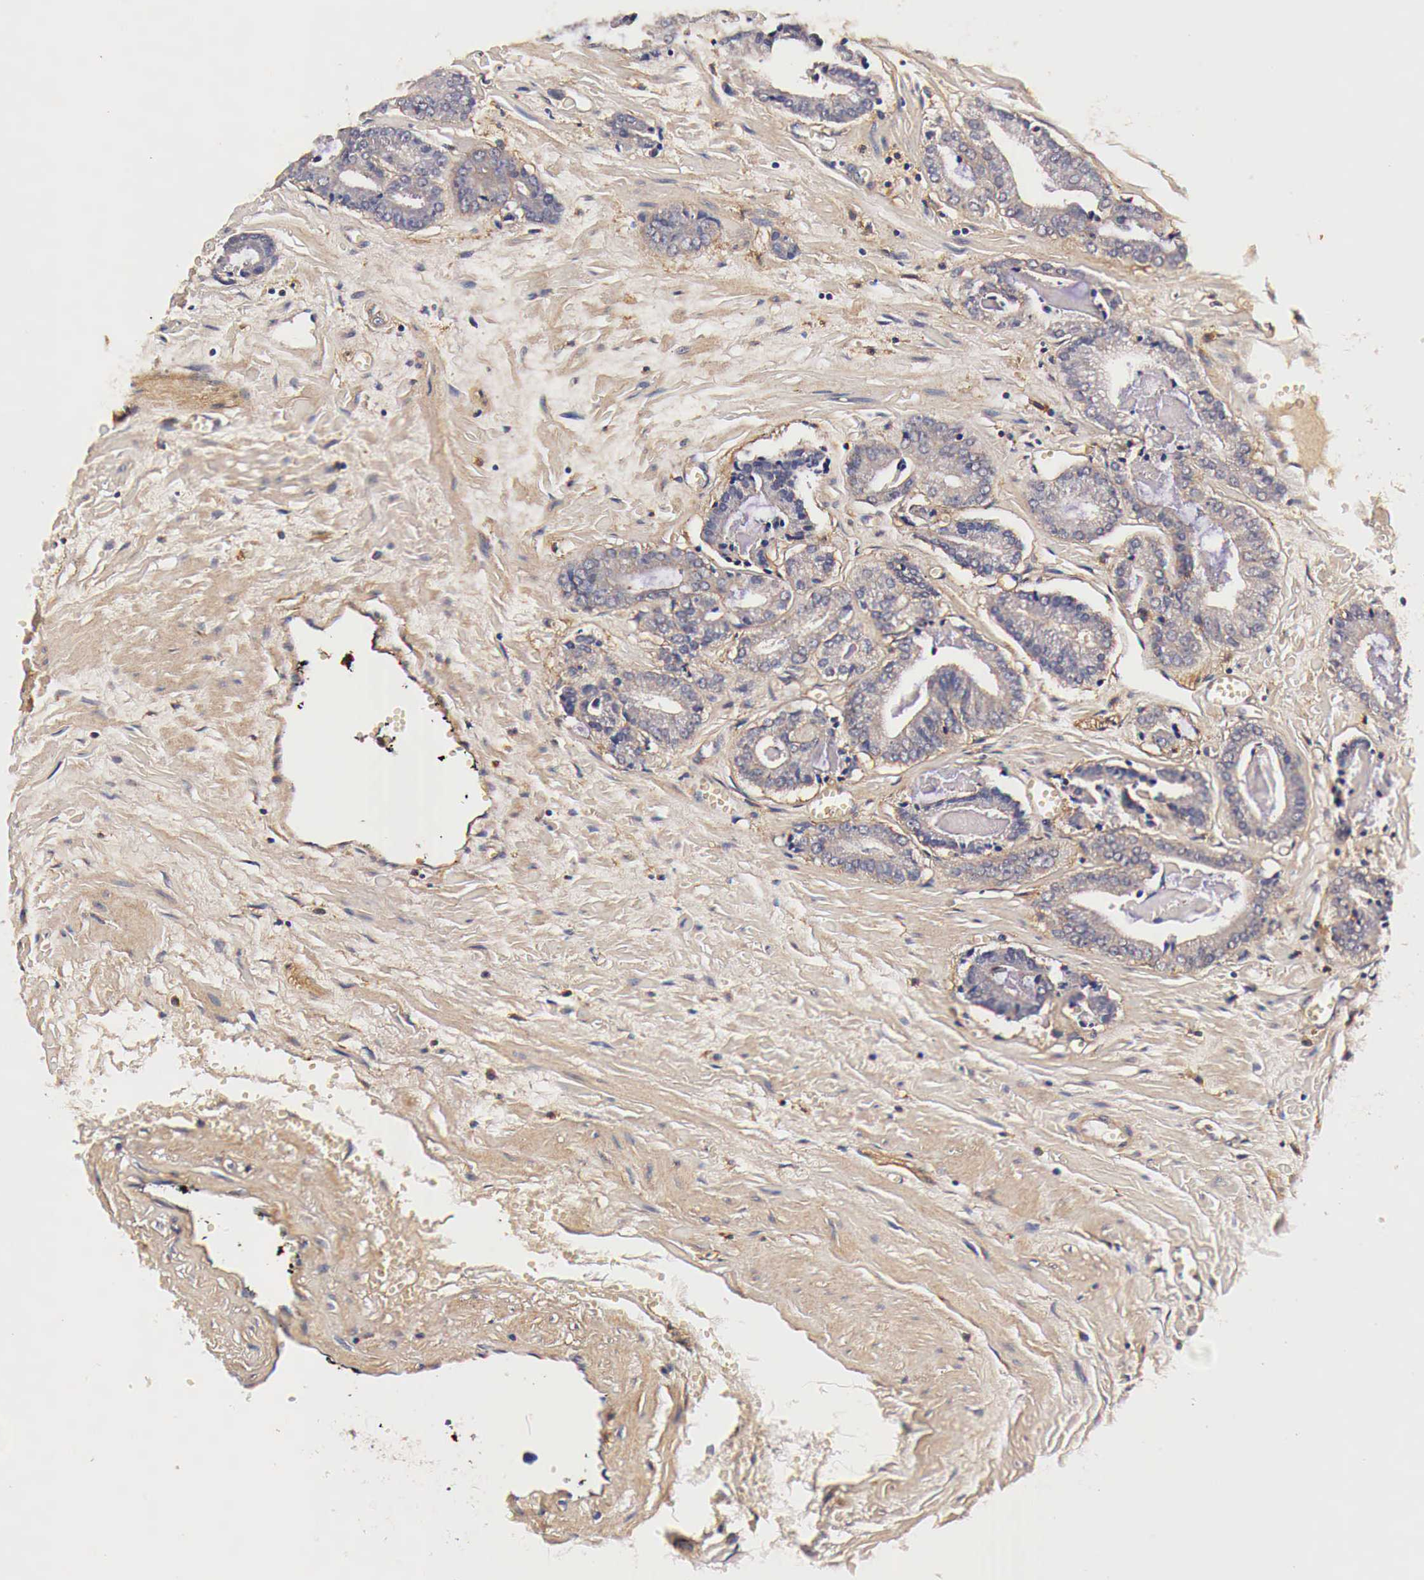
{"staining": {"intensity": "negative", "quantity": "none", "location": "none"}, "tissue": "prostate cancer", "cell_type": "Tumor cells", "image_type": "cancer", "snomed": [{"axis": "morphology", "description": "Adenocarcinoma, High grade"}, {"axis": "topography", "description": "Prostate"}], "caption": "High-grade adenocarcinoma (prostate) was stained to show a protein in brown. There is no significant expression in tumor cells. The staining is performed using DAB (3,3'-diaminobenzidine) brown chromogen with nuclei counter-stained in using hematoxylin.", "gene": "RP2", "patient": {"sex": "male", "age": 56}}